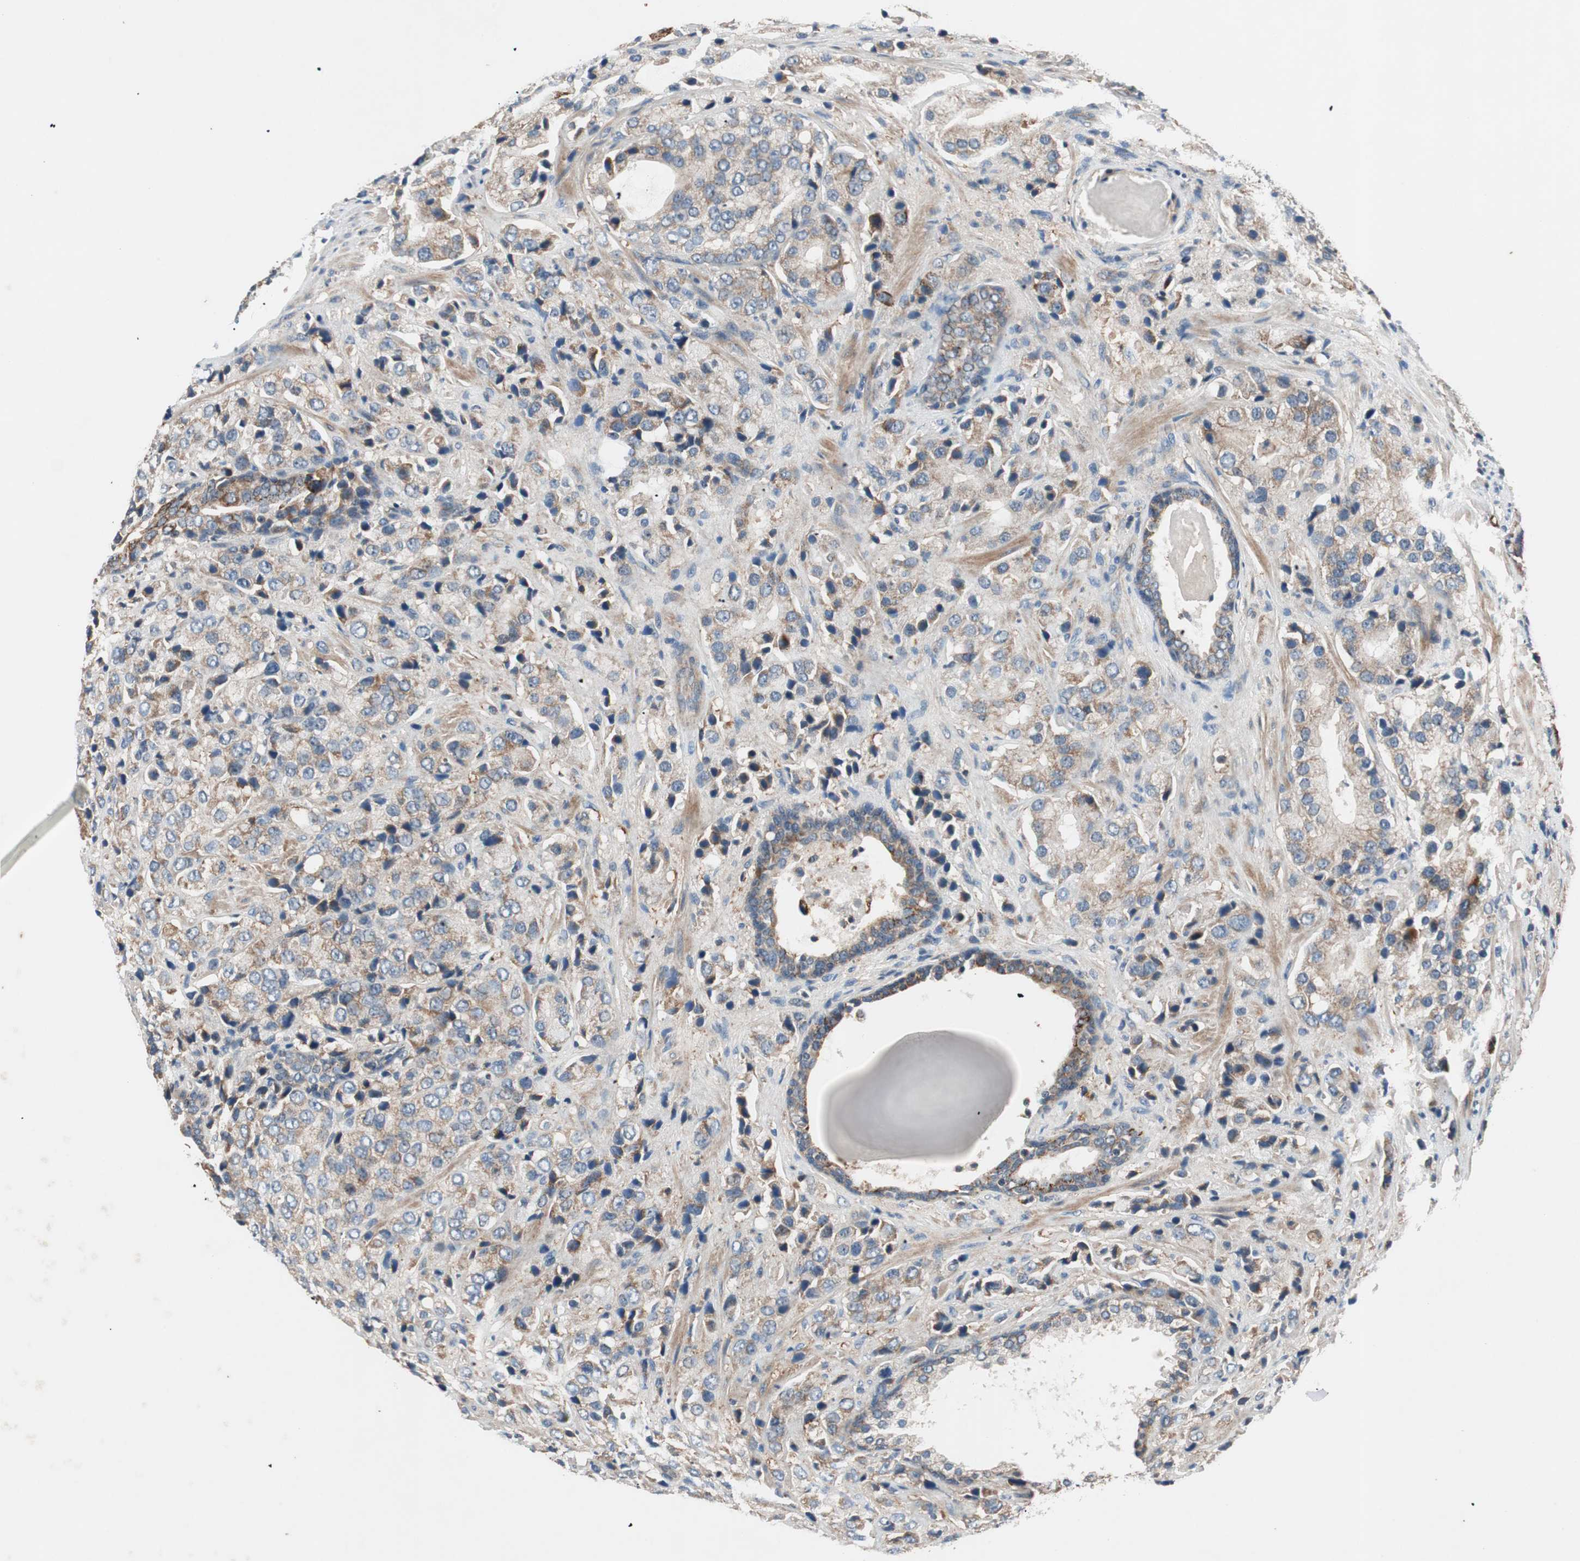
{"staining": {"intensity": "weak", "quantity": ">75%", "location": "cytoplasmic/membranous"}, "tissue": "prostate cancer", "cell_type": "Tumor cells", "image_type": "cancer", "snomed": [{"axis": "morphology", "description": "Adenocarcinoma, High grade"}, {"axis": "topography", "description": "Prostate"}], "caption": "Tumor cells reveal low levels of weak cytoplasmic/membranous positivity in about >75% of cells in prostate cancer (high-grade adenocarcinoma).", "gene": "HPN", "patient": {"sex": "male", "age": 70}}